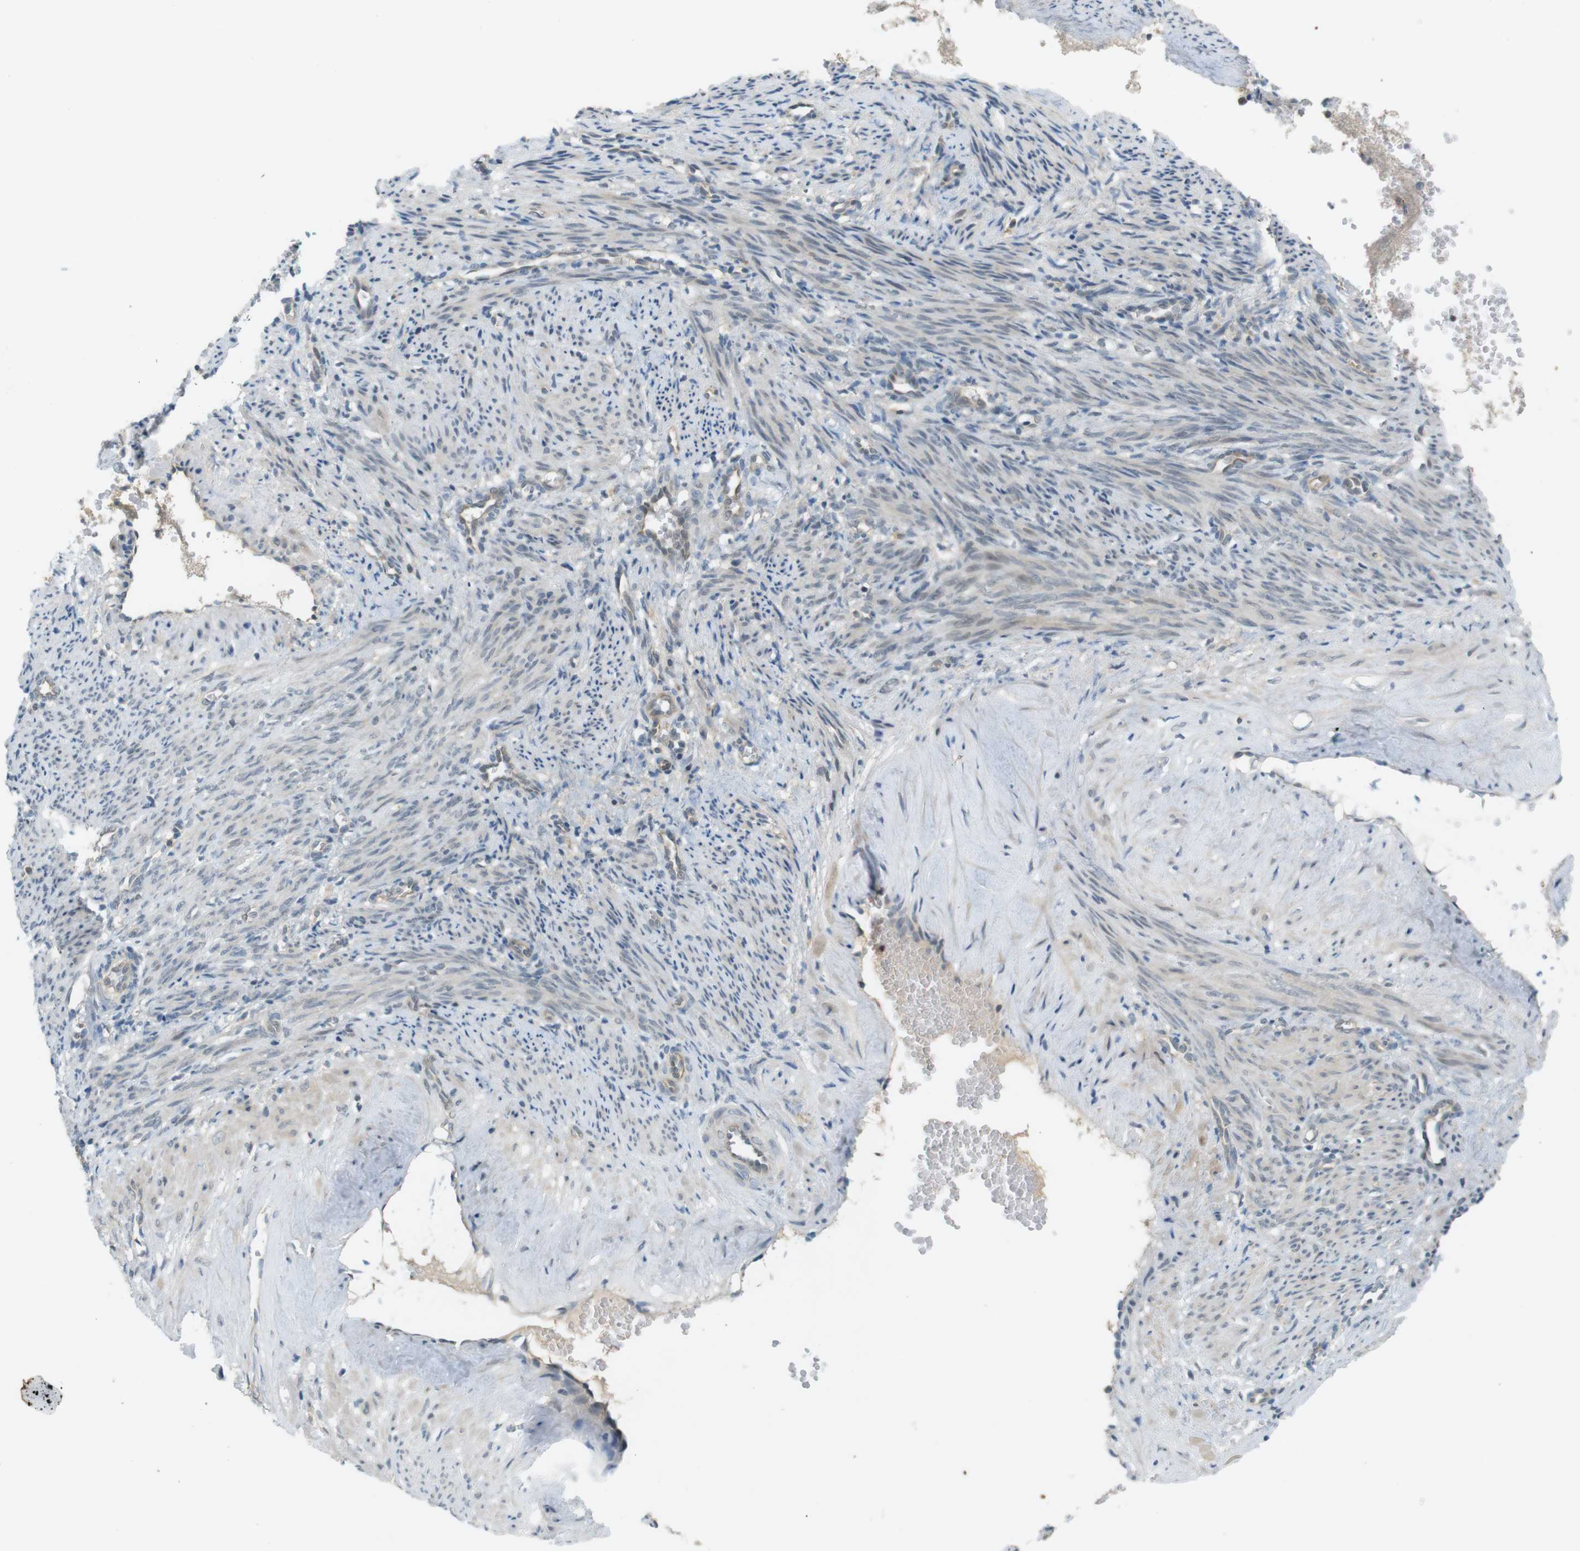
{"staining": {"intensity": "weak", "quantity": "25%-75%", "location": "cytoplasmic/membranous"}, "tissue": "smooth muscle", "cell_type": "Smooth muscle cells", "image_type": "normal", "snomed": [{"axis": "morphology", "description": "Normal tissue, NOS"}, {"axis": "topography", "description": "Endometrium"}], "caption": "A brown stain labels weak cytoplasmic/membranous staining of a protein in smooth muscle cells of normal smooth muscle.", "gene": "ZDHHC20", "patient": {"sex": "female", "age": 33}}